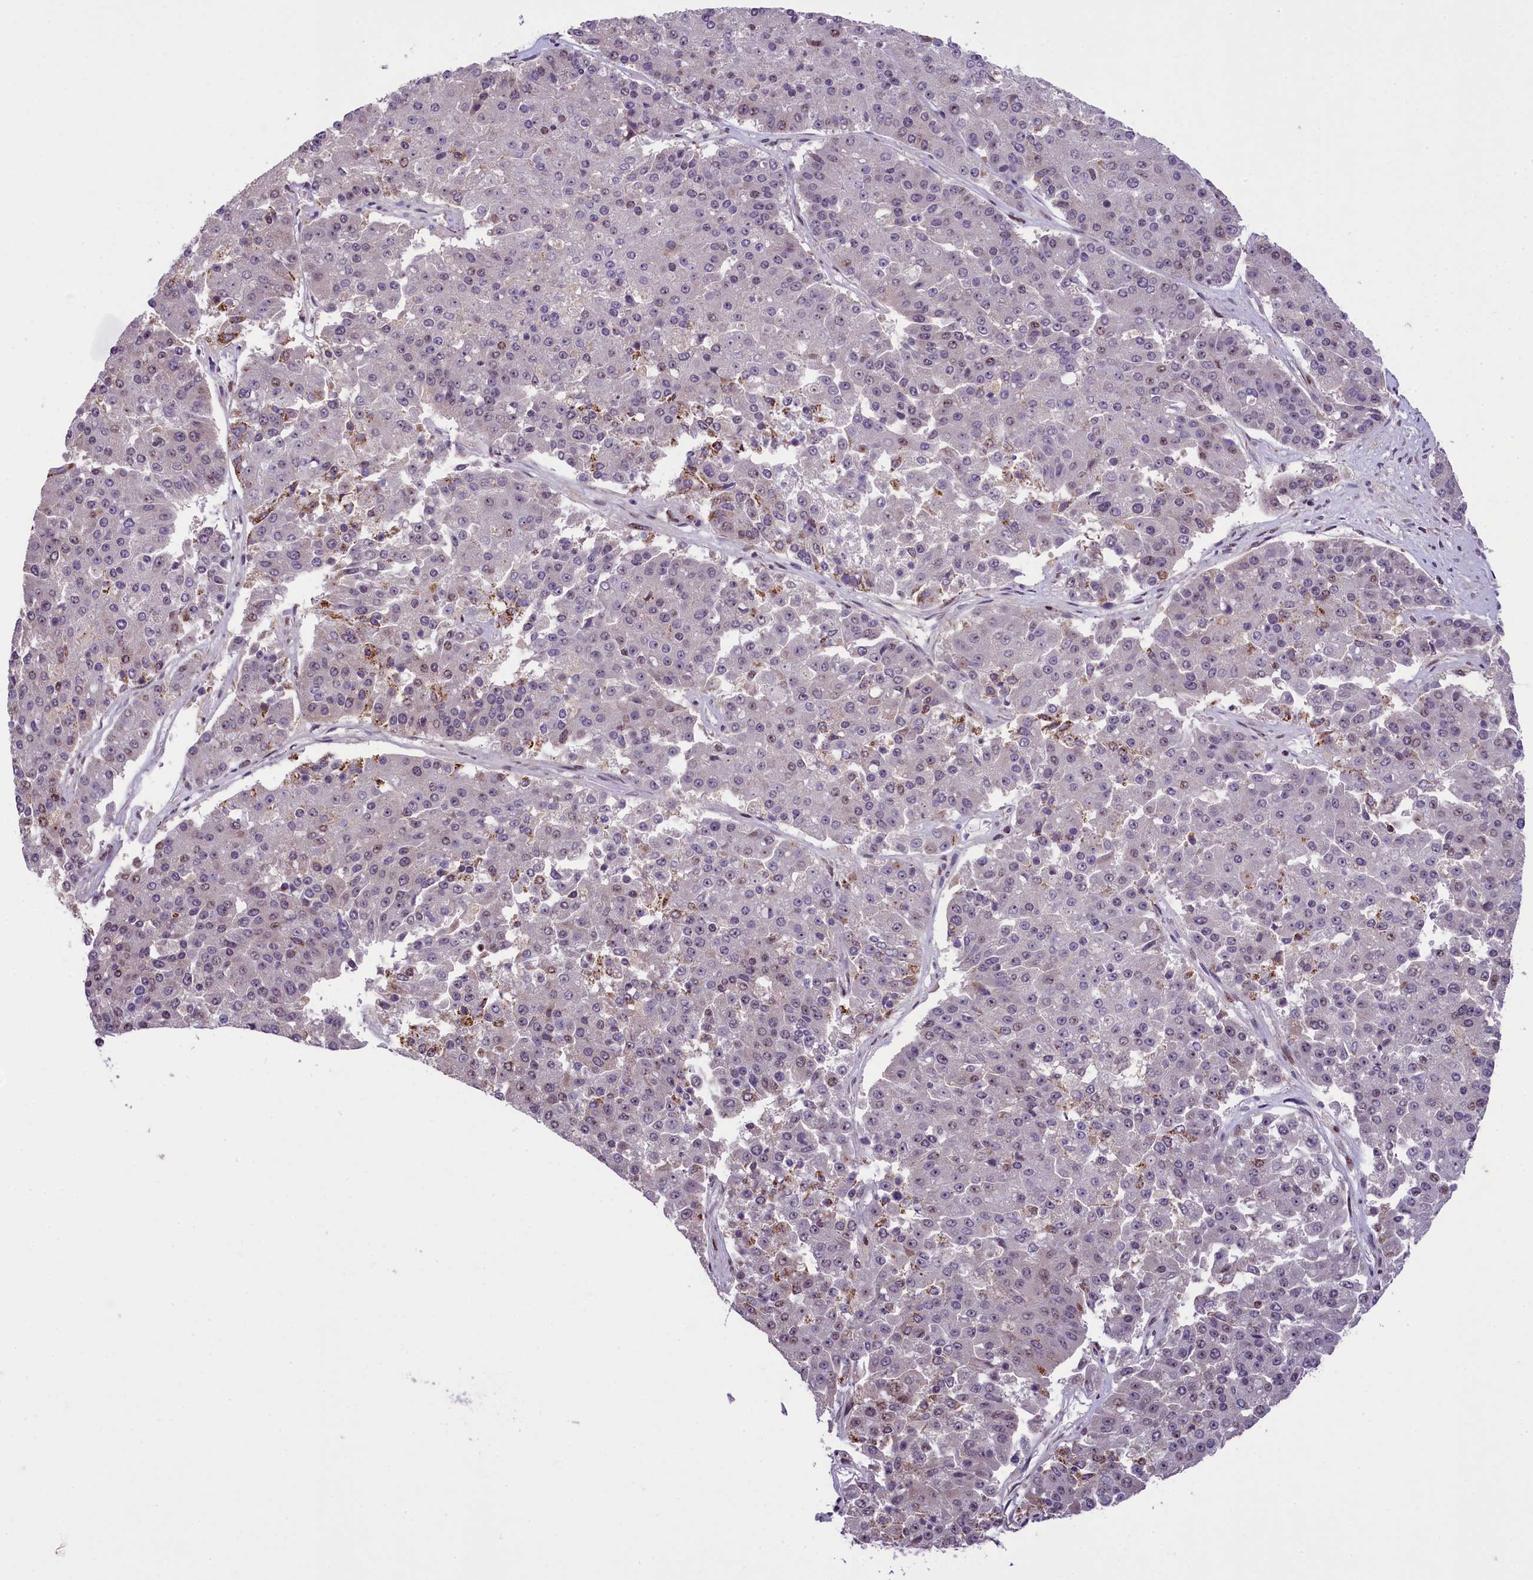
{"staining": {"intensity": "negative", "quantity": "none", "location": "none"}, "tissue": "pancreatic cancer", "cell_type": "Tumor cells", "image_type": "cancer", "snomed": [{"axis": "morphology", "description": "Adenocarcinoma, NOS"}, {"axis": "topography", "description": "Pancreas"}], "caption": "High power microscopy image of an immunohistochemistry image of adenocarcinoma (pancreatic), revealing no significant staining in tumor cells.", "gene": "RBBP8", "patient": {"sex": "male", "age": 50}}